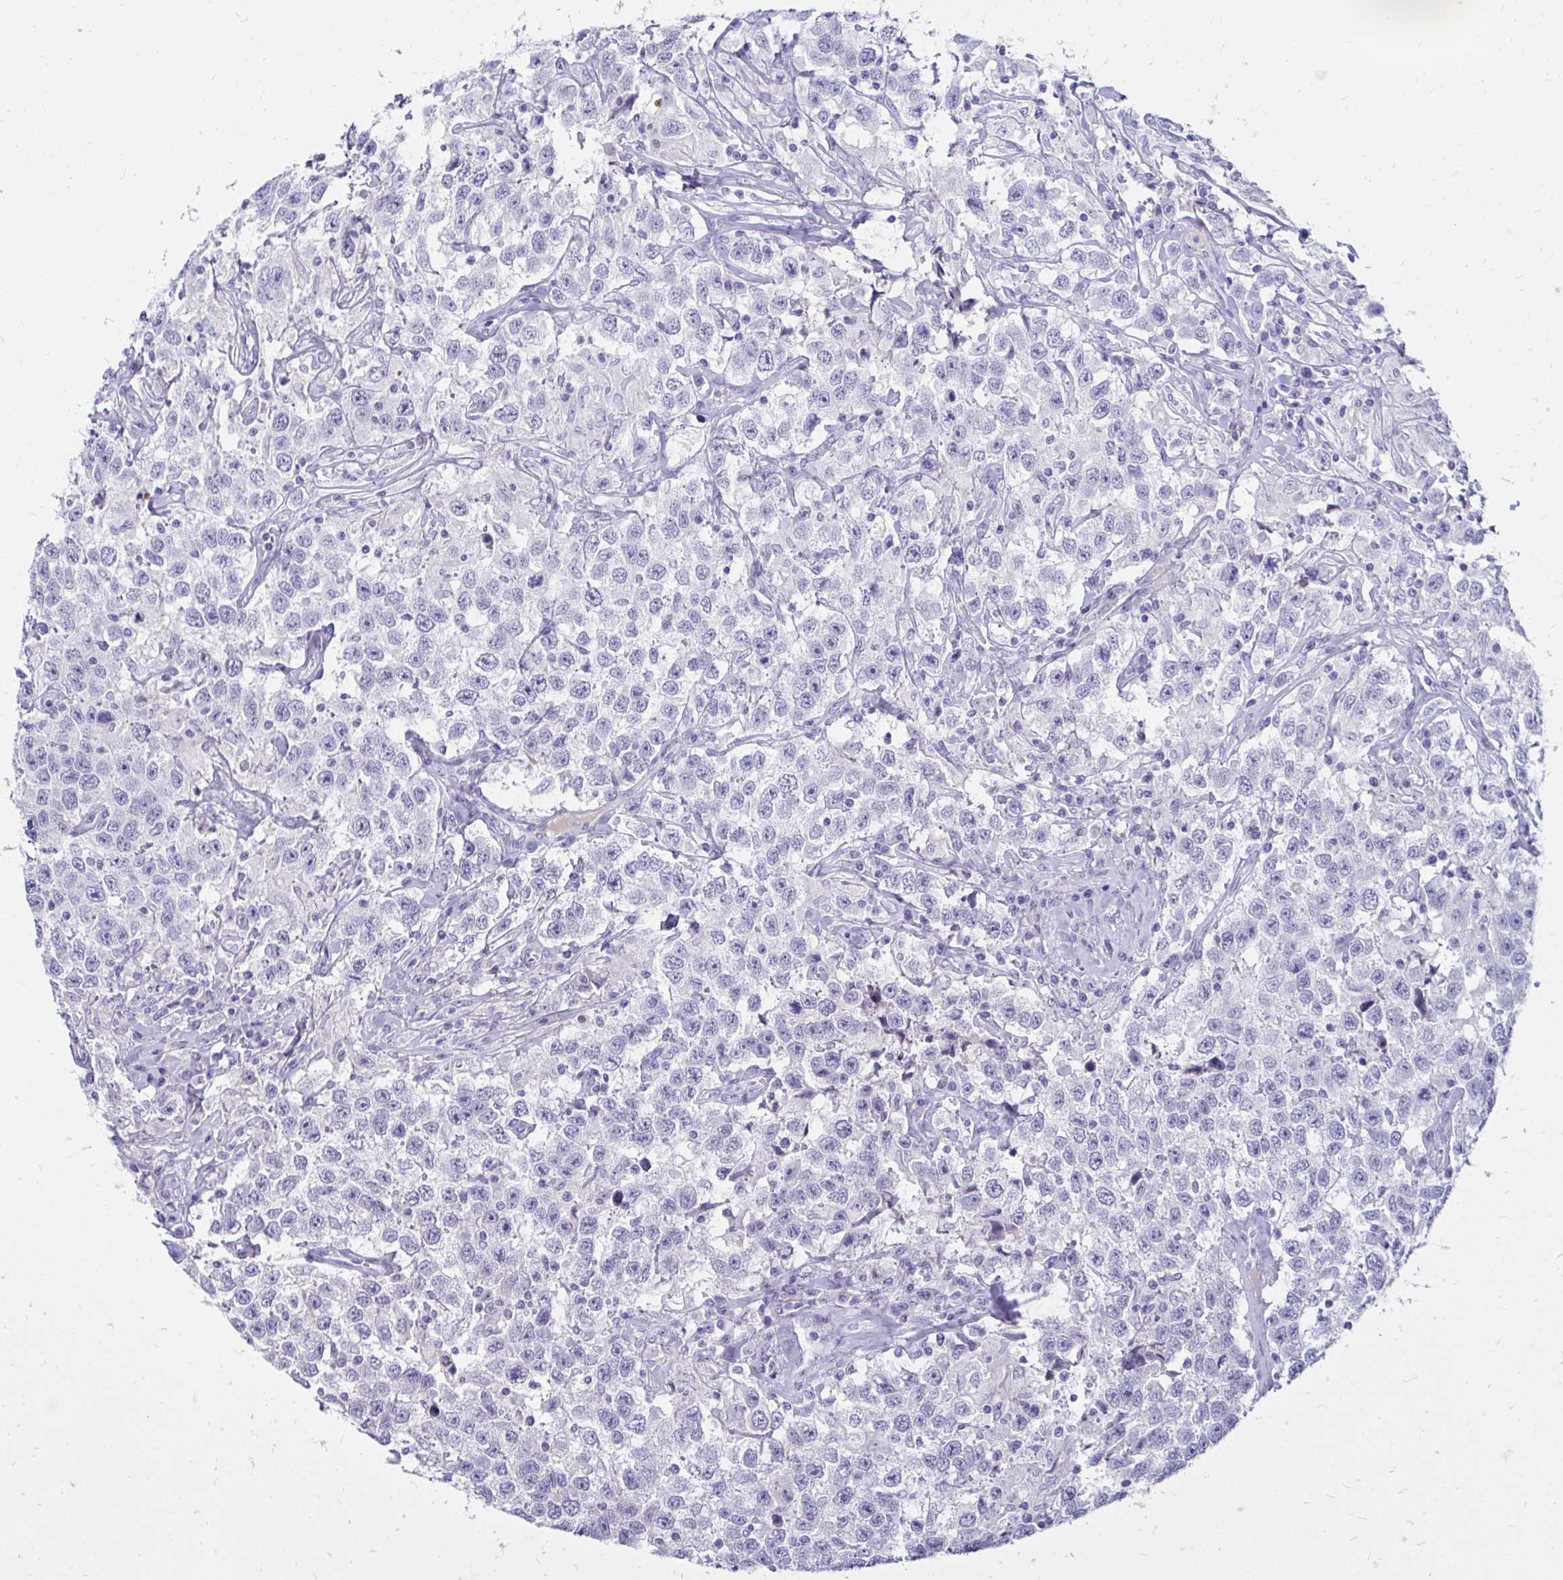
{"staining": {"intensity": "negative", "quantity": "none", "location": "none"}, "tissue": "testis cancer", "cell_type": "Tumor cells", "image_type": "cancer", "snomed": [{"axis": "morphology", "description": "Seminoma, NOS"}, {"axis": "topography", "description": "Testis"}], "caption": "Immunohistochemistry photomicrograph of testis seminoma stained for a protein (brown), which reveals no staining in tumor cells. (DAB immunohistochemistry, high magnification).", "gene": "NANOGNB", "patient": {"sex": "male", "age": 41}}